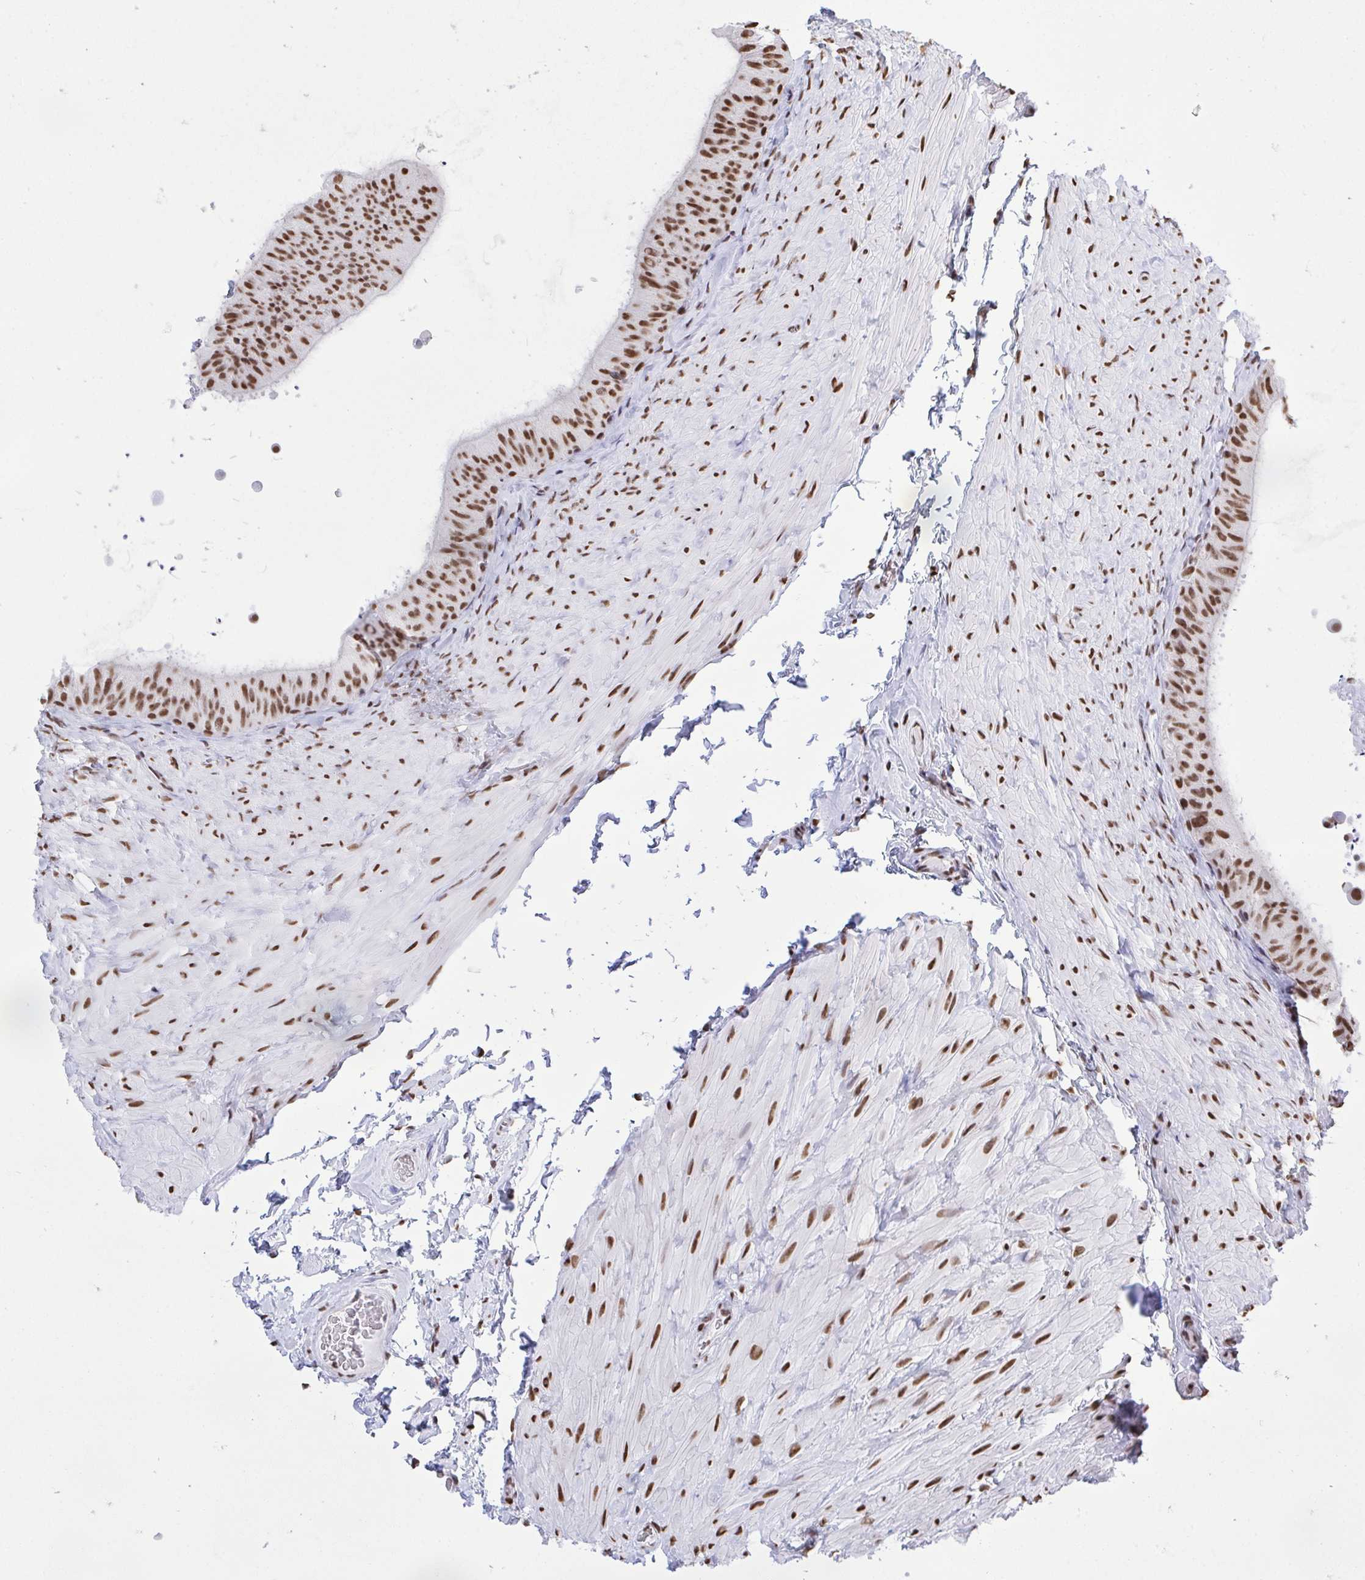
{"staining": {"intensity": "strong", "quantity": ">75%", "location": "nuclear"}, "tissue": "epididymis", "cell_type": "Glandular cells", "image_type": "normal", "snomed": [{"axis": "morphology", "description": "Normal tissue, NOS"}, {"axis": "topography", "description": "Epididymis, spermatic cord, NOS"}, {"axis": "topography", "description": "Epididymis"}], "caption": "A micrograph of human epididymis stained for a protein demonstrates strong nuclear brown staining in glandular cells. The protein of interest is stained brown, and the nuclei are stained in blue (DAB (3,3'-diaminobenzidine) IHC with brightfield microscopy, high magnification).", "gene": "HNRNPDL", "patient": {"sex": "male", "age": 31}}